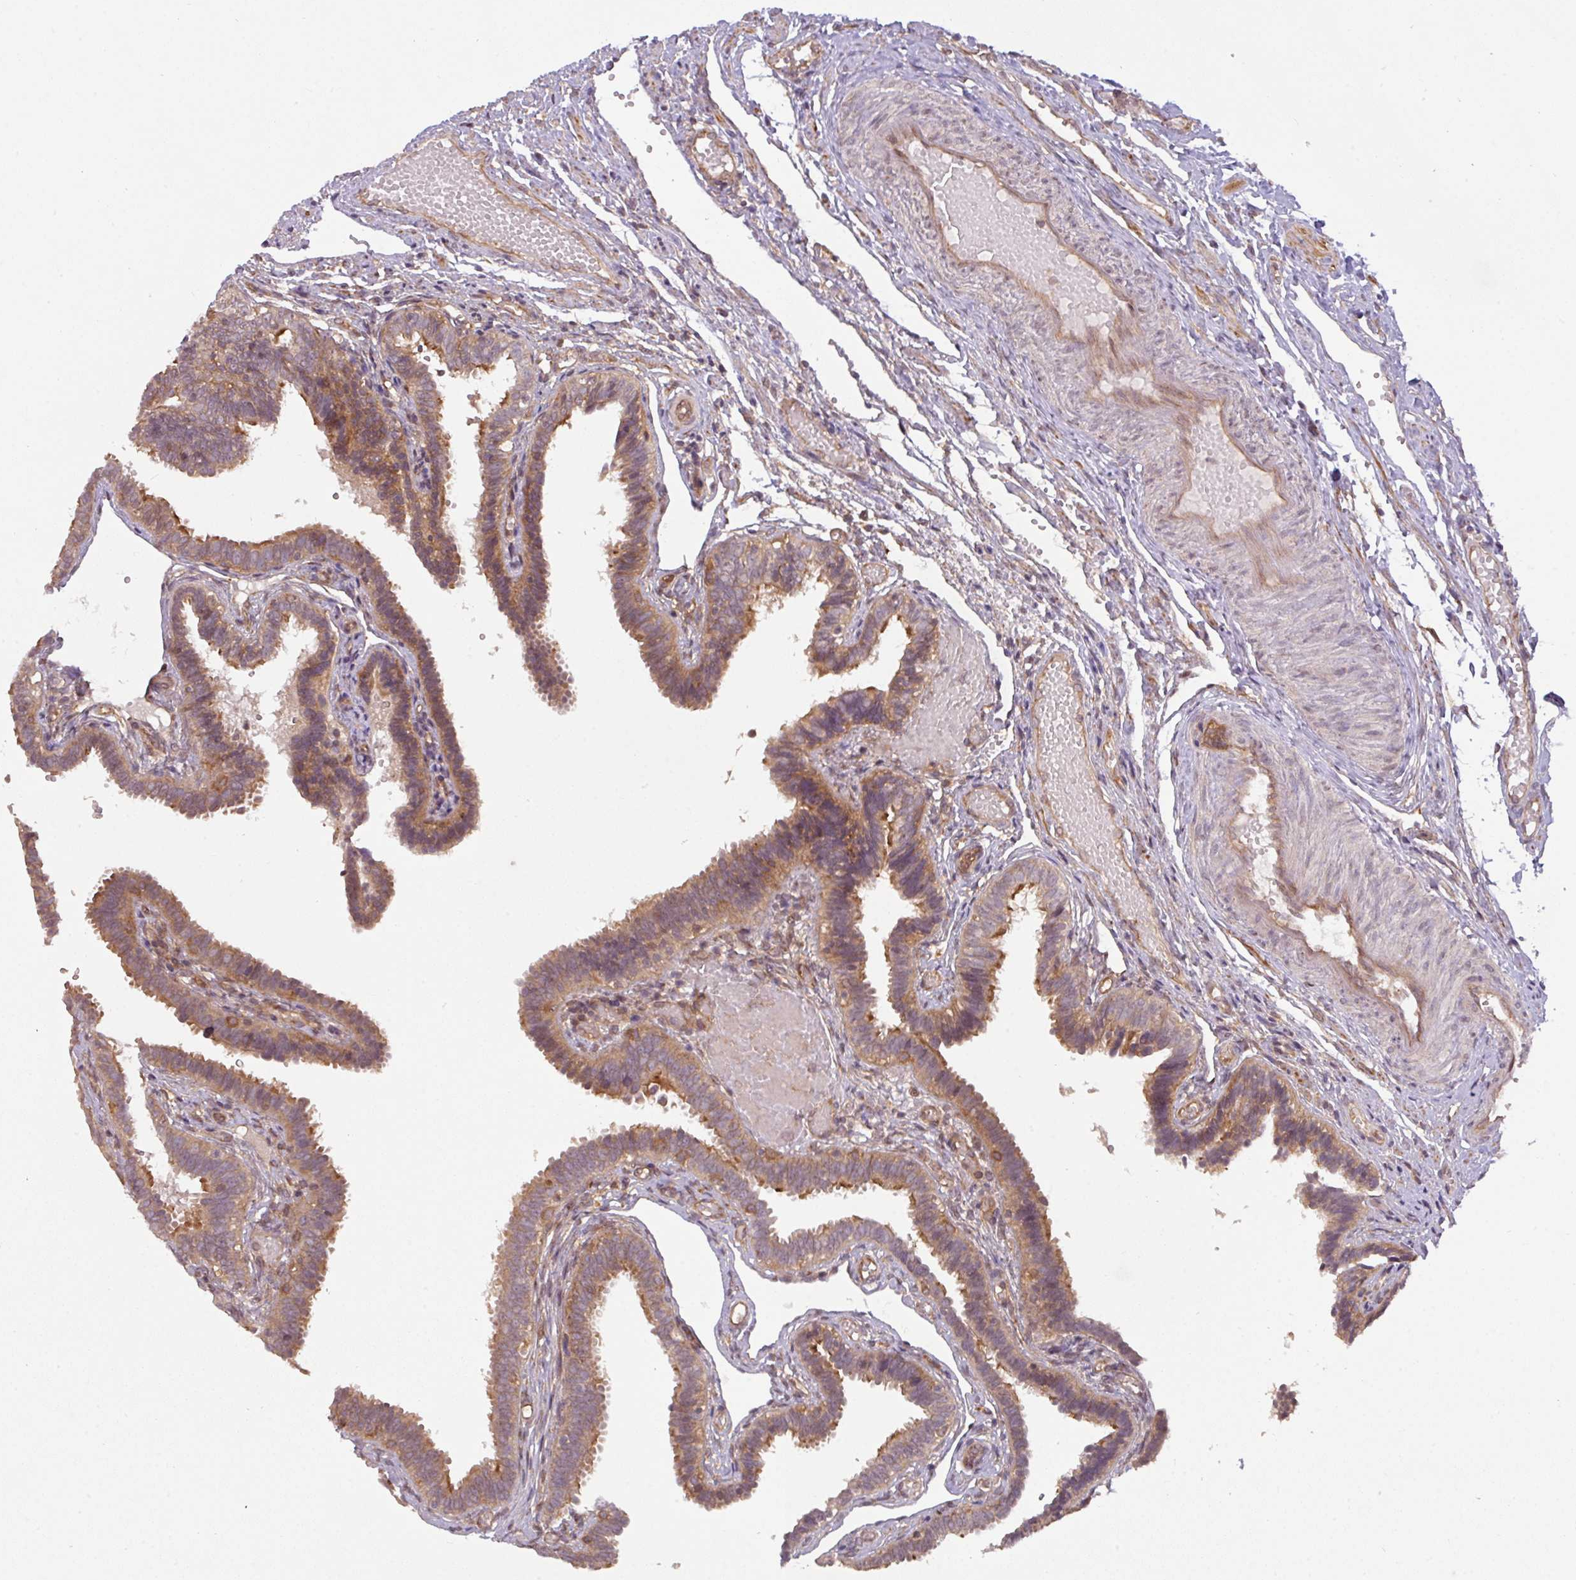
{"staining": {"intensity": "moderate", "quantity": ">75%", "location": "cytoplasmic/membranous"}, "tissue": "fallopian tube", "cell_type": "Glandular cells", "image_type": "normal", "snomed": [{"axis": "morphology", "description": "Normal tissue, NOS"}, {"axis": "topography", "description": "Fallopian tube"}], "caption": "An image of fallopian tube stained for a protein demonstrates moderate cytoplasmic/membranous brown staining in glandular cells. (DAB IHC, brown staining for protein, blue staining for nuclei).", "gene": "CYFIP2", "patient": {"sex": "female", "age": 37}}